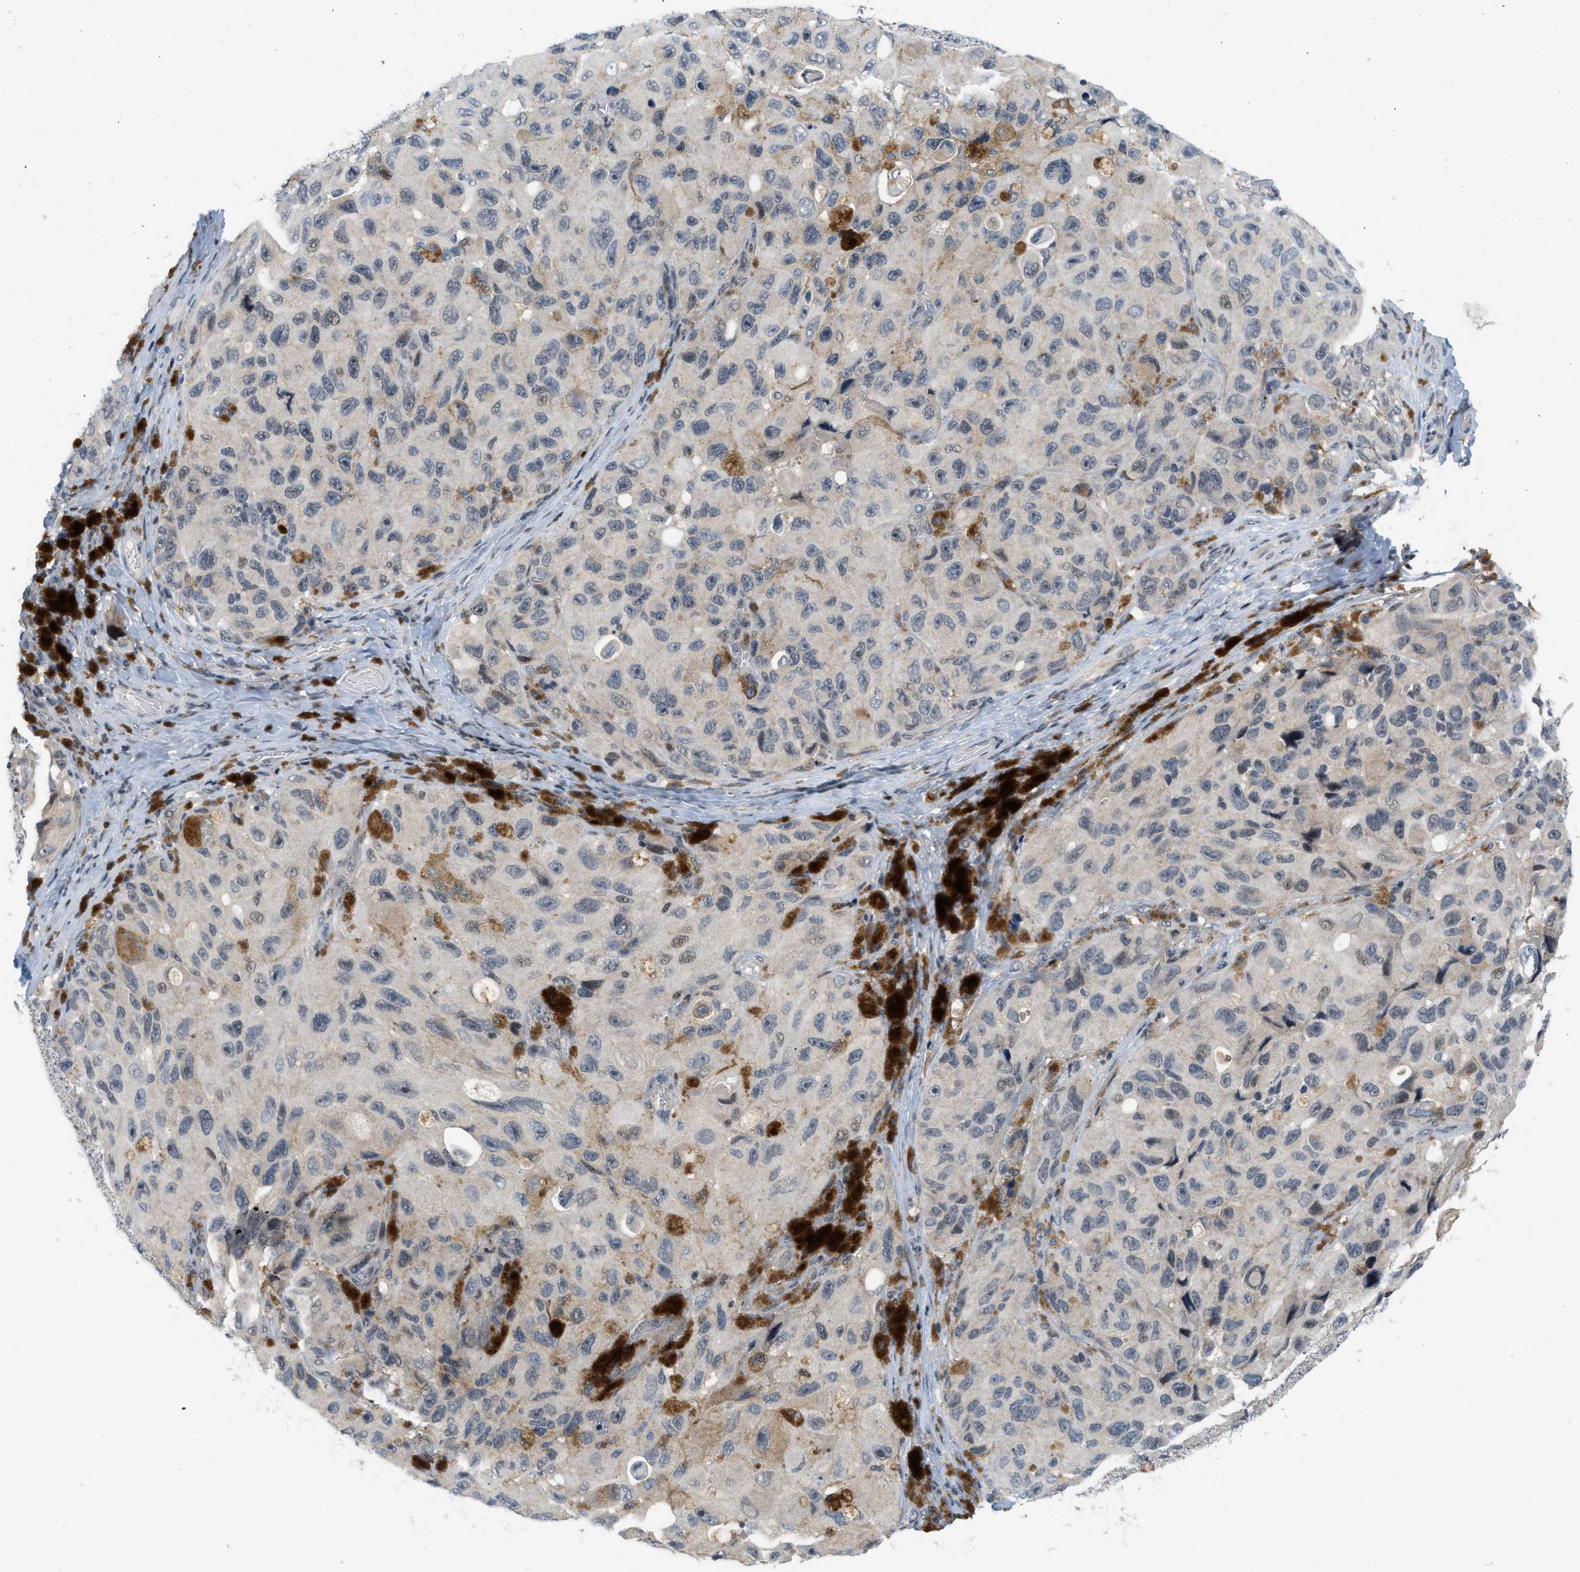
{"staining": {"intensity": "negative", "quantity": "none", "location": "none"}, "tissue": "melanoma", "cell_type": "Tumor cells", "image_type": "cancer", "snomed": [{"axis": "morphology", "description": "Malignant melanoma, NOS"}, {"axis": "topography", "description": "Skin"}], "caption": "This is an immunohistochemistry micrograph of malignant melanoma. There is no expression in tumor cells.", "gene": "ING1", "patient": {"sex": "female", "age": 73}}